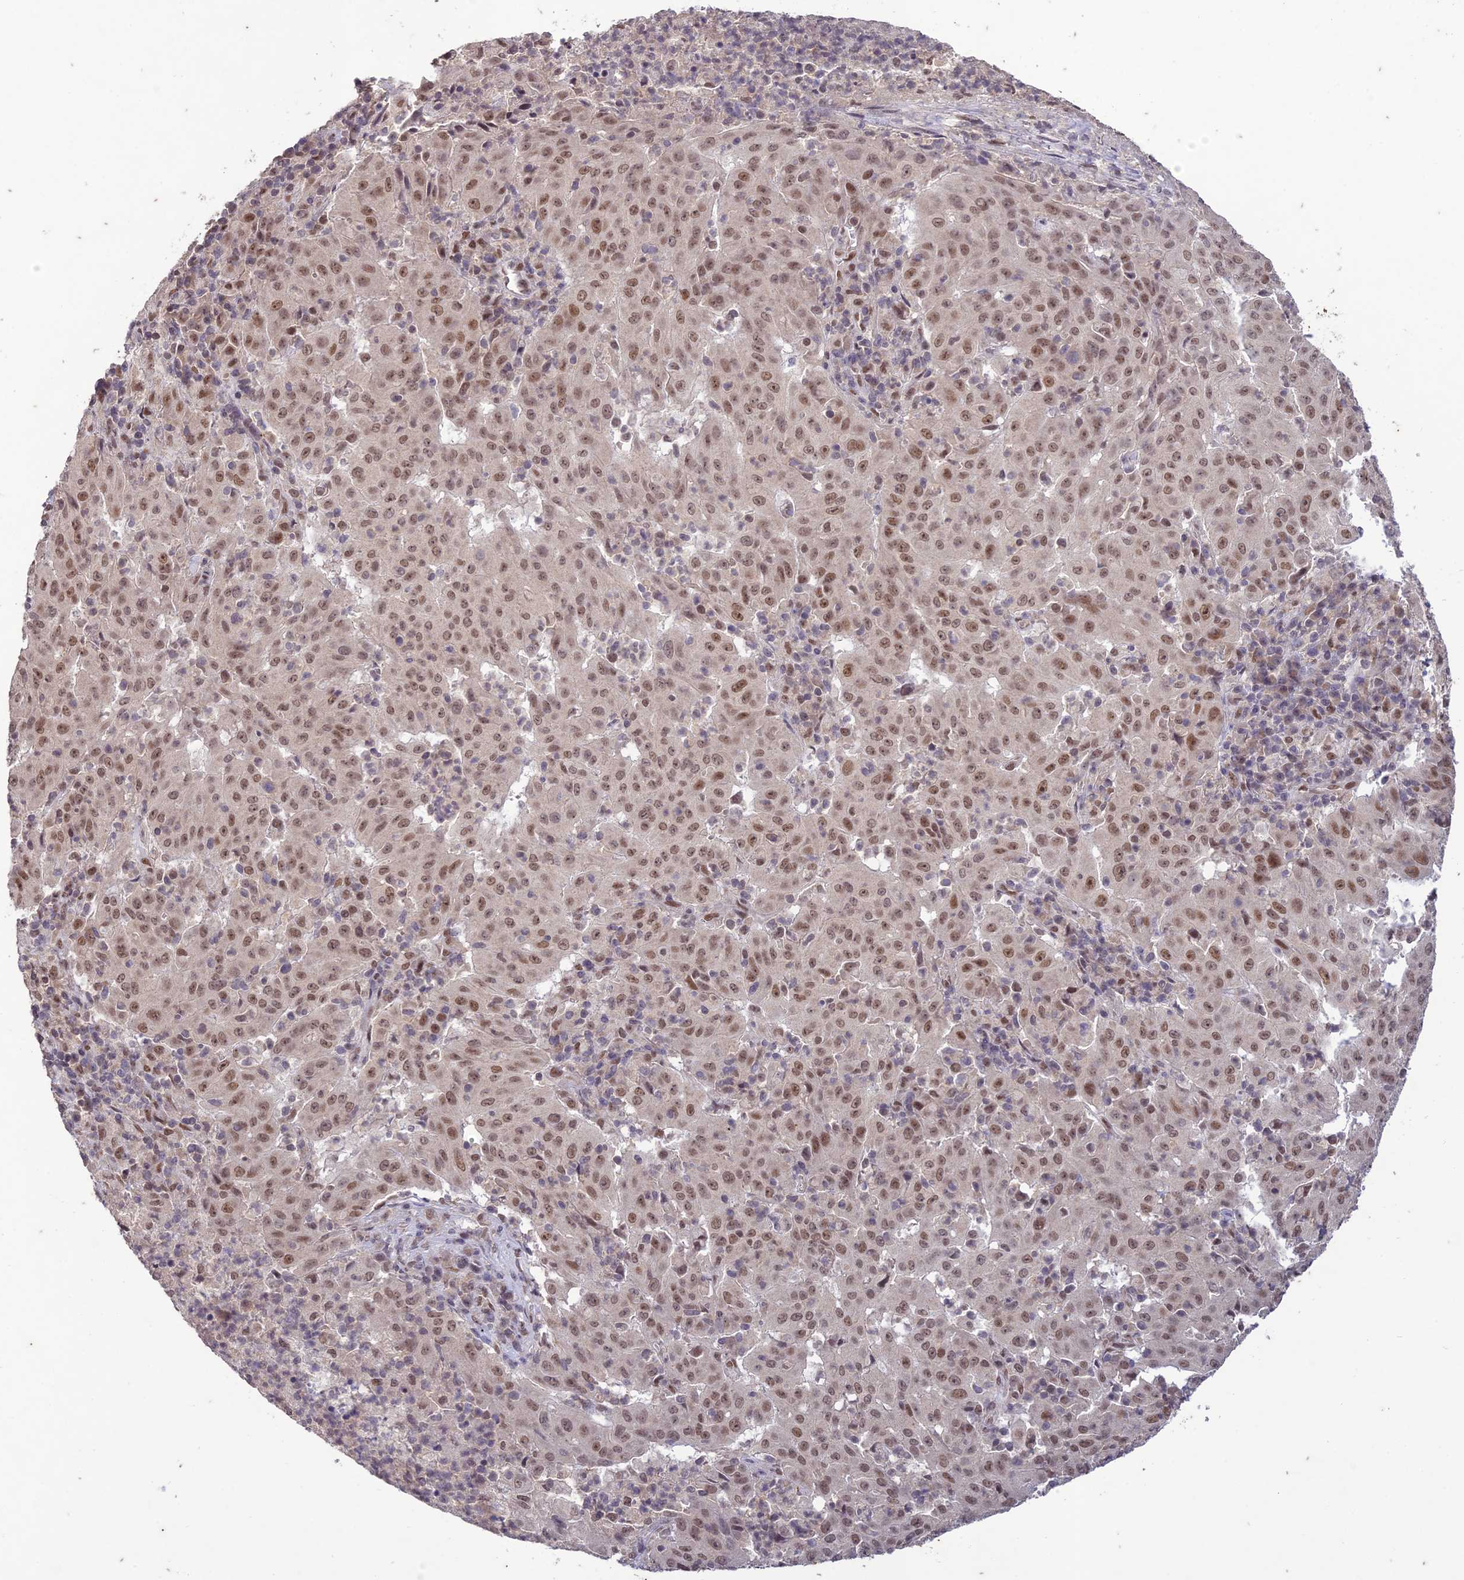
{"staining": {"intensity": "moderate", "quantity": ">75%", "location": "nuclear"}, "tissue": "pancreatic cancer", "cell_type": "Tumor cells", "image_type": "cancer", "snomed": [{"axis": "morphology", "description": "Adenocarcinoma, NOS"}, {"axis": "topography", "description": "Pancreas"}], "caption": "Approximately >75% of tumor cells in pancreatic cancer demonstrate moderate nuclear protein positivity as visualized by brown immunohistochemical staining.", "gene": "POP4", "patient": {"sex": "male", "age": 63}}